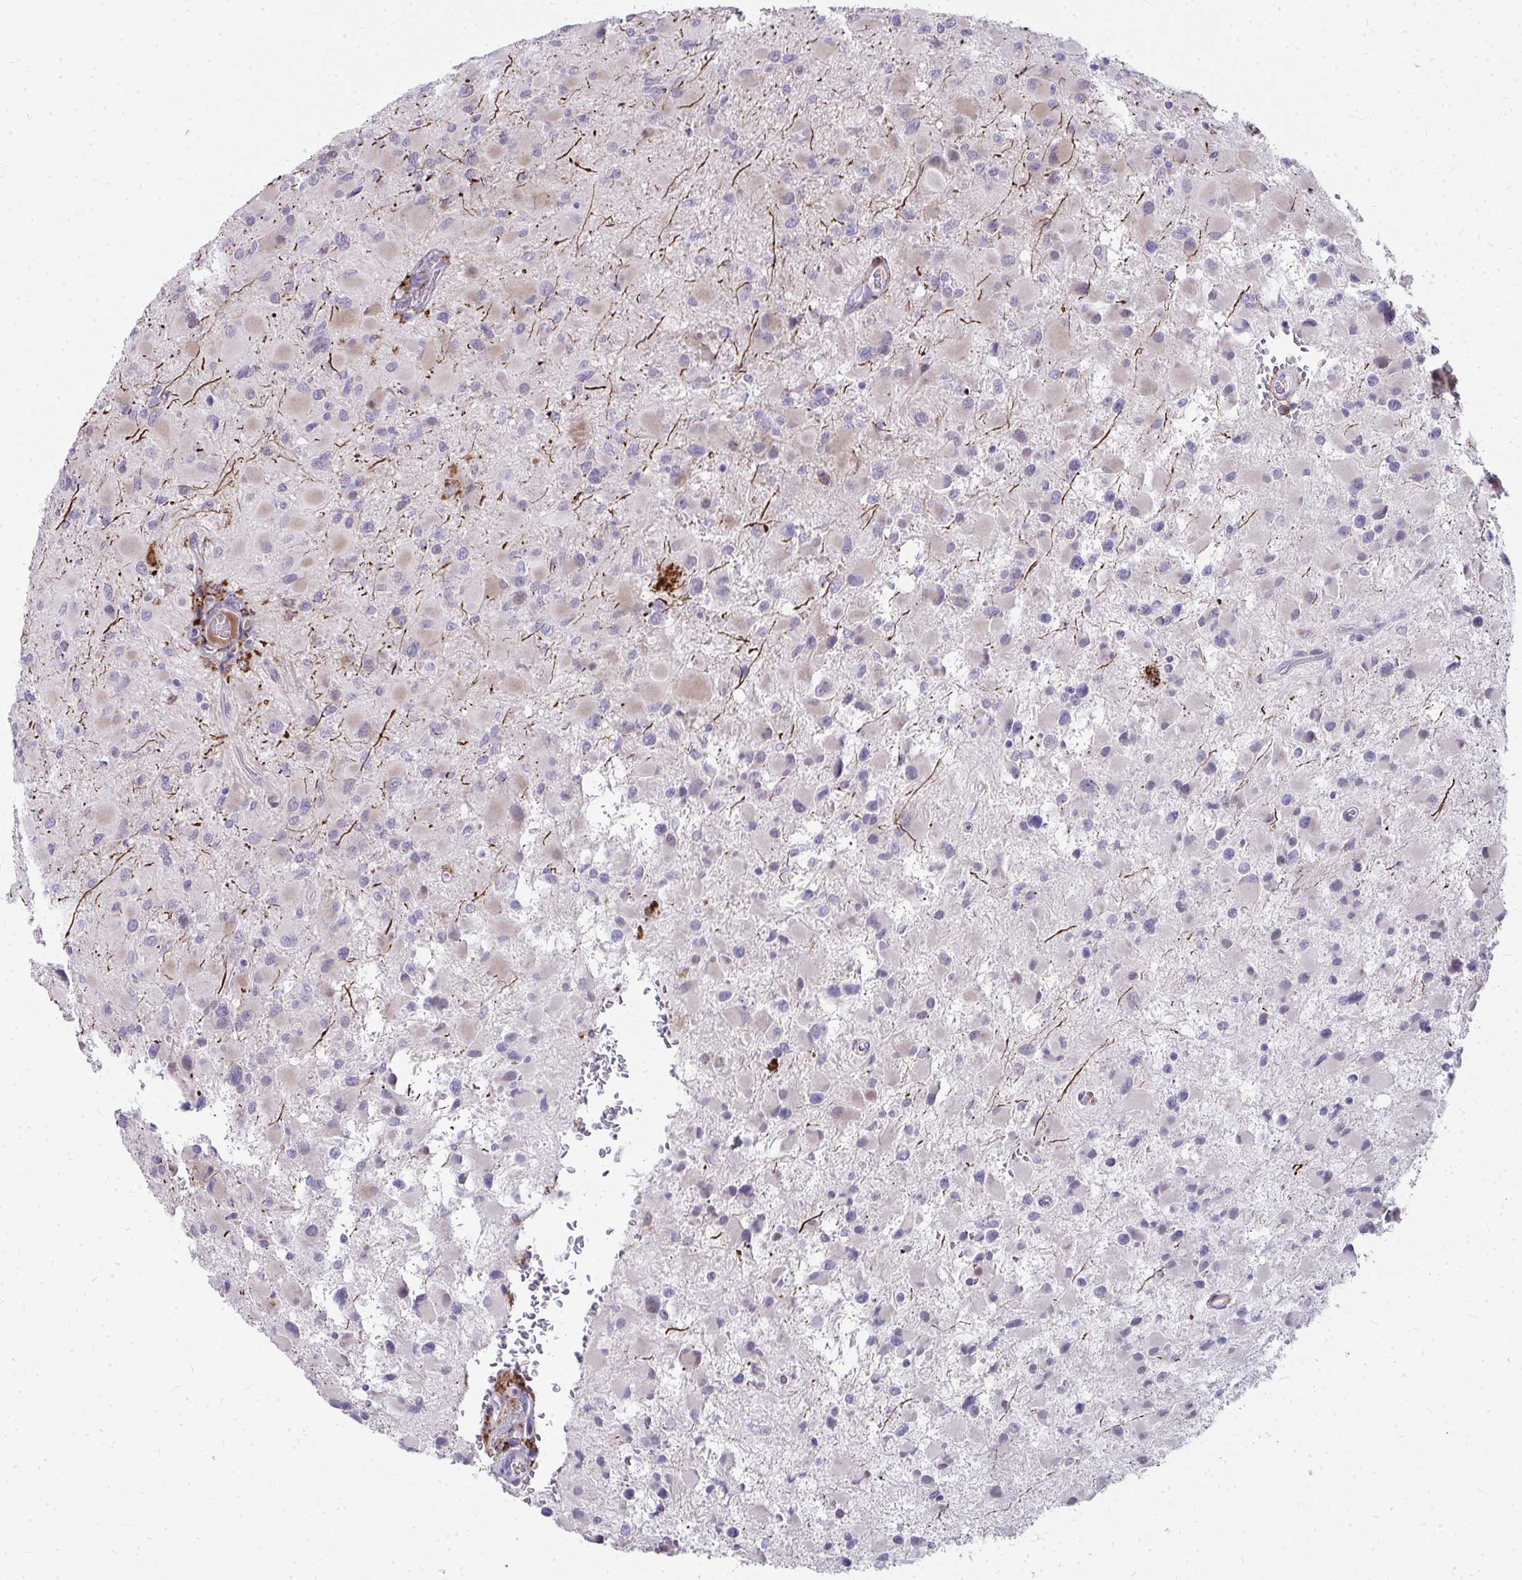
{"staining": {"intensity": "negative", "quantity": "none", "location": "none"}, "tissue": "glioma", "cell_type": "Tumor cells", "image_type": "cancer", "snomed": [{"axis": "morphology", "description": "Glioma, malignant, High grade"}, {"axis": "topography", "description": "Cerebral cortex"}], "caption": "This is an immunohistochemistry (IHC) histopathology image of human malignant high-grade glioma. There is no staining in tumor cells.", "gene": "CD163", "patient": {"sex": "female", "age": 36}}